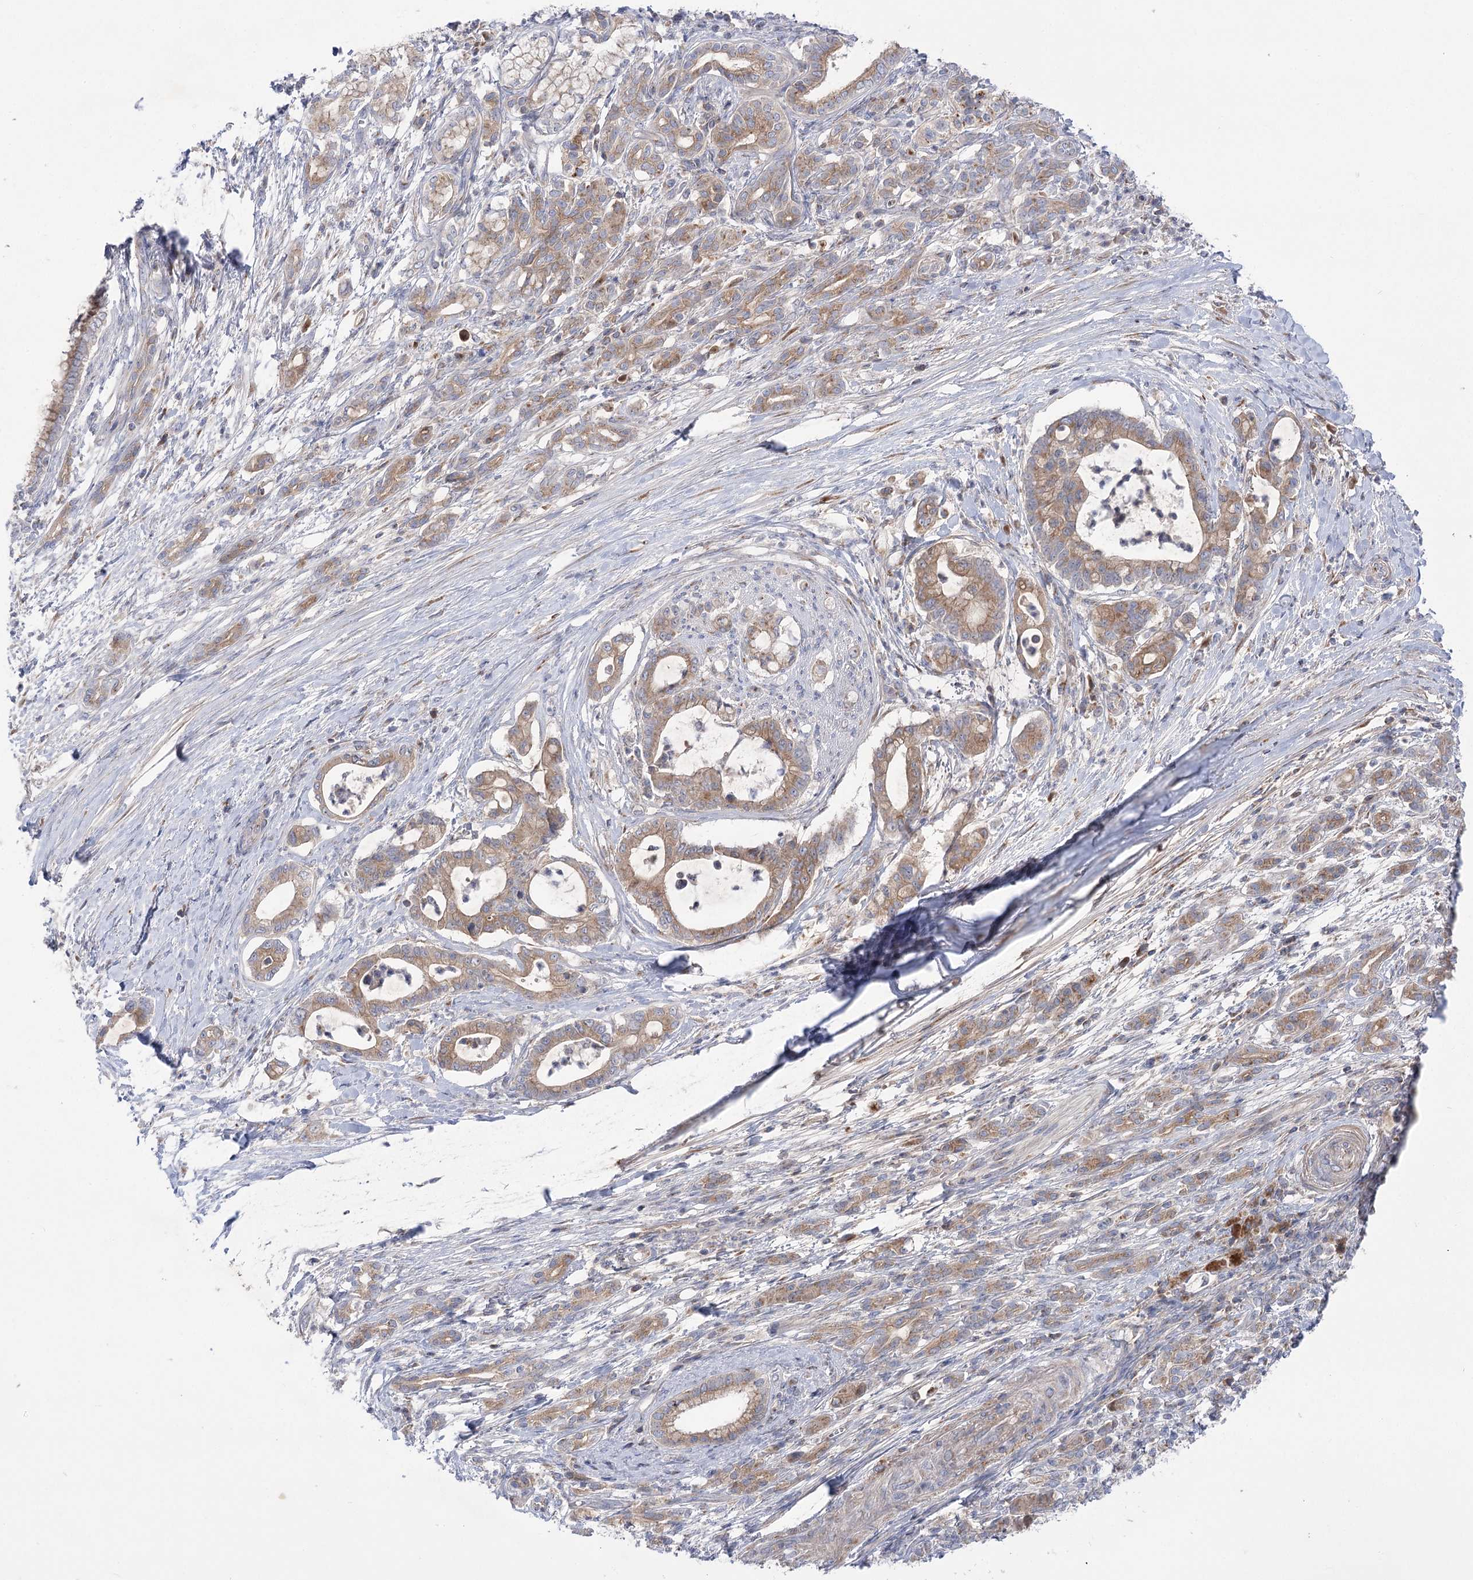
{"staining": {"intensity": "moderate", "quantity": ">75%", "location": "cytoplasmic/membranous"}, "tissue": "pancreatic cancer", "cell_type": "Tumor cells", "image_type": "cancer", "snomed": [{"axis": "morphology", "description": "Adenocarcinoma, NOS"}, {"axis": "topography", "description": "Pancreas"}], "caption": "Pancreatic adenocarcinoma stained with a protein marker demonstrates moderate staining in tumor cells.", "gene": "GBF1", "patient": {"sex": "female", "age": 55}}